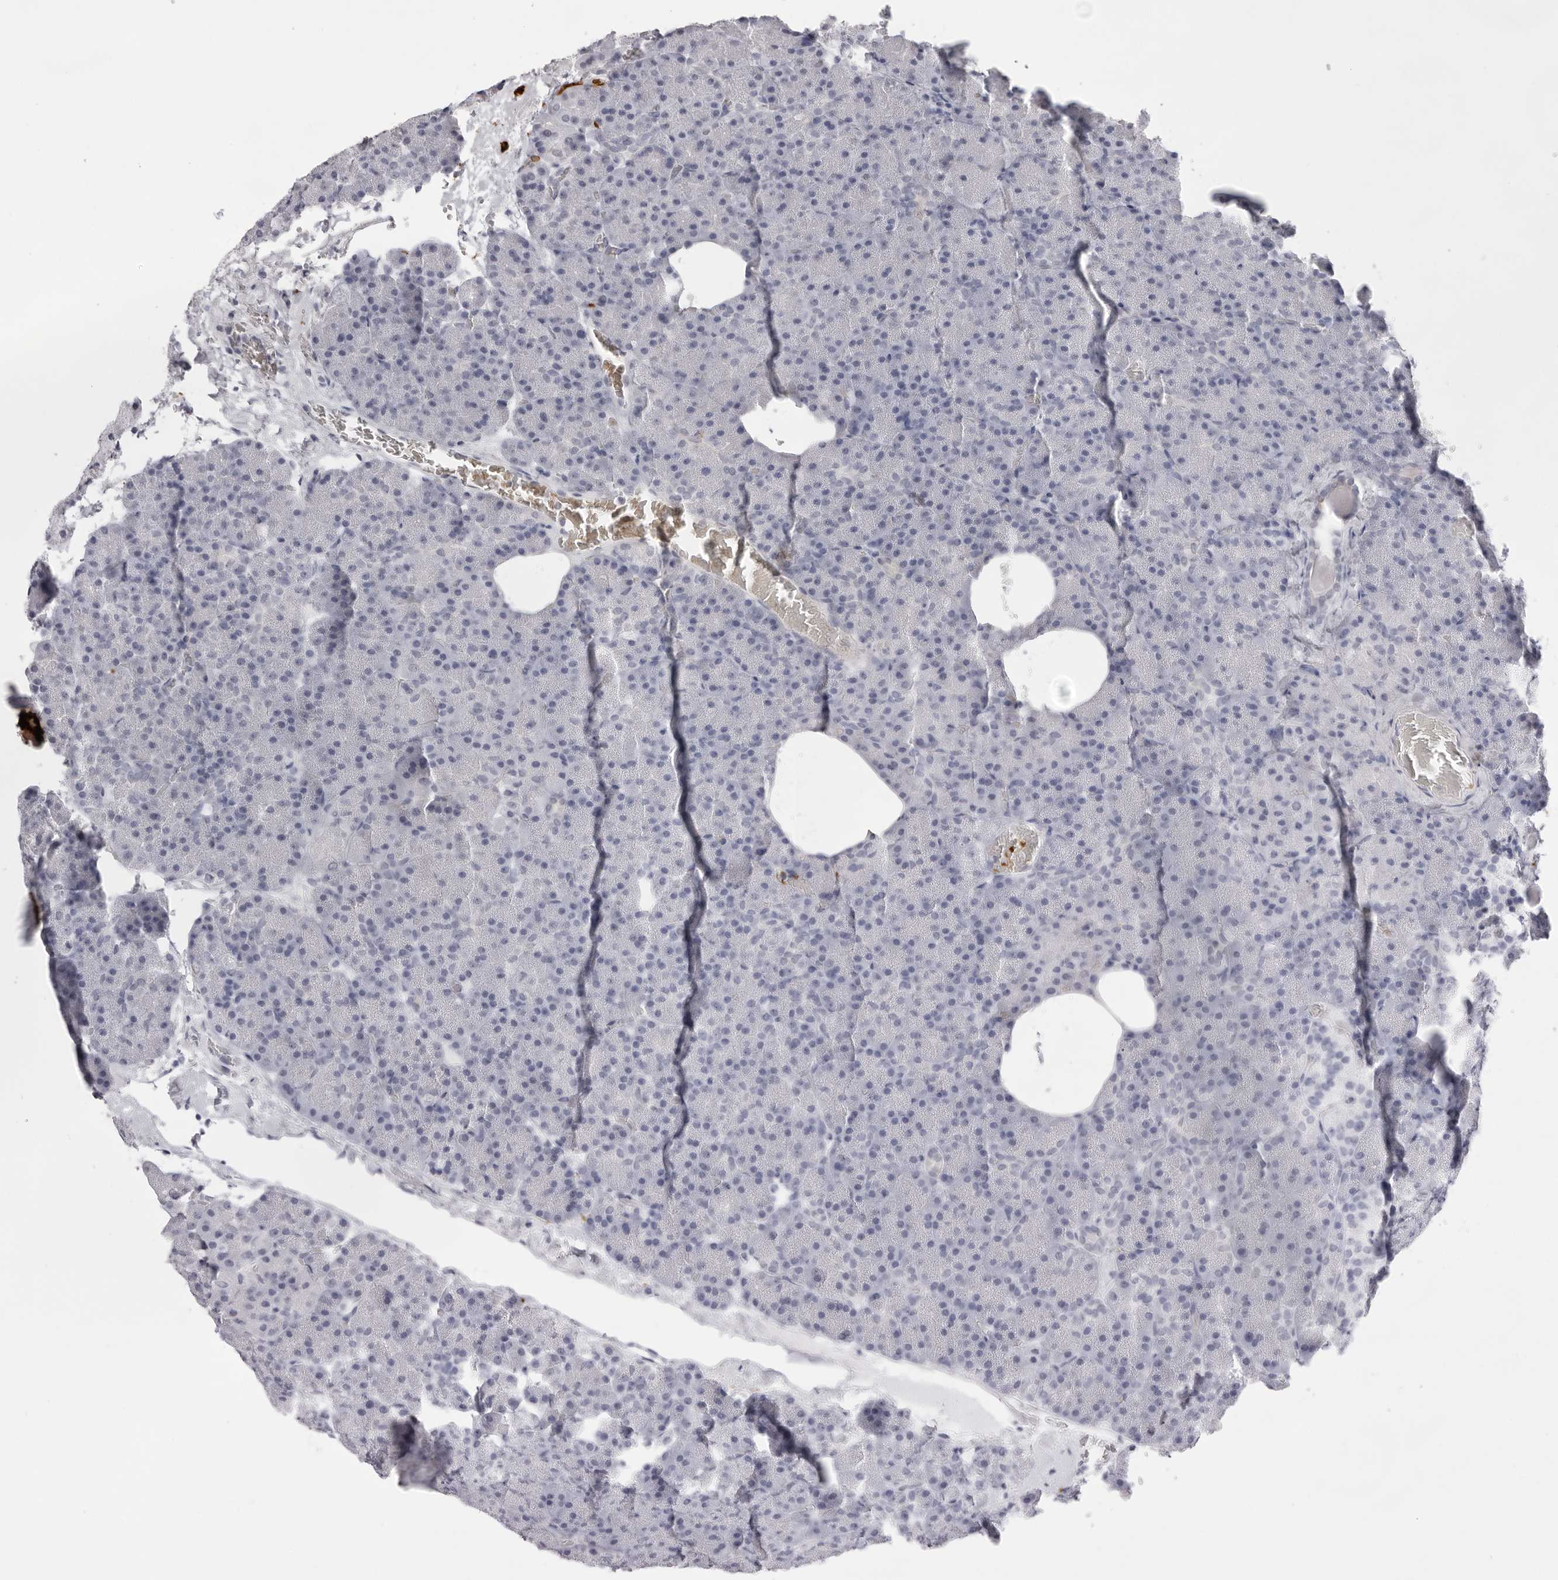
{"staining": {"intensity": "weak", "quantity": "<25%", "location": "cytoplasmic/membranous"}, "tissue": "pancreas", "cell_type": "Exocrine glandular cells", "image_type": "normal", "snomed": [{"axis": "morphology", "description": "Normal tissue, NOS"}, {"axis": "morphology", "description": "Carcinoid, malignant, NOS"}, {"axis": "topography", "description": "Pancreas"}], "caption": "Human pancreas stained for a protein using immunohistochemistry (IHC) shows no staining in exocrine glandular cells.", "gene": "SPTA1", "patient": {"sex": "female", "age": 35}}